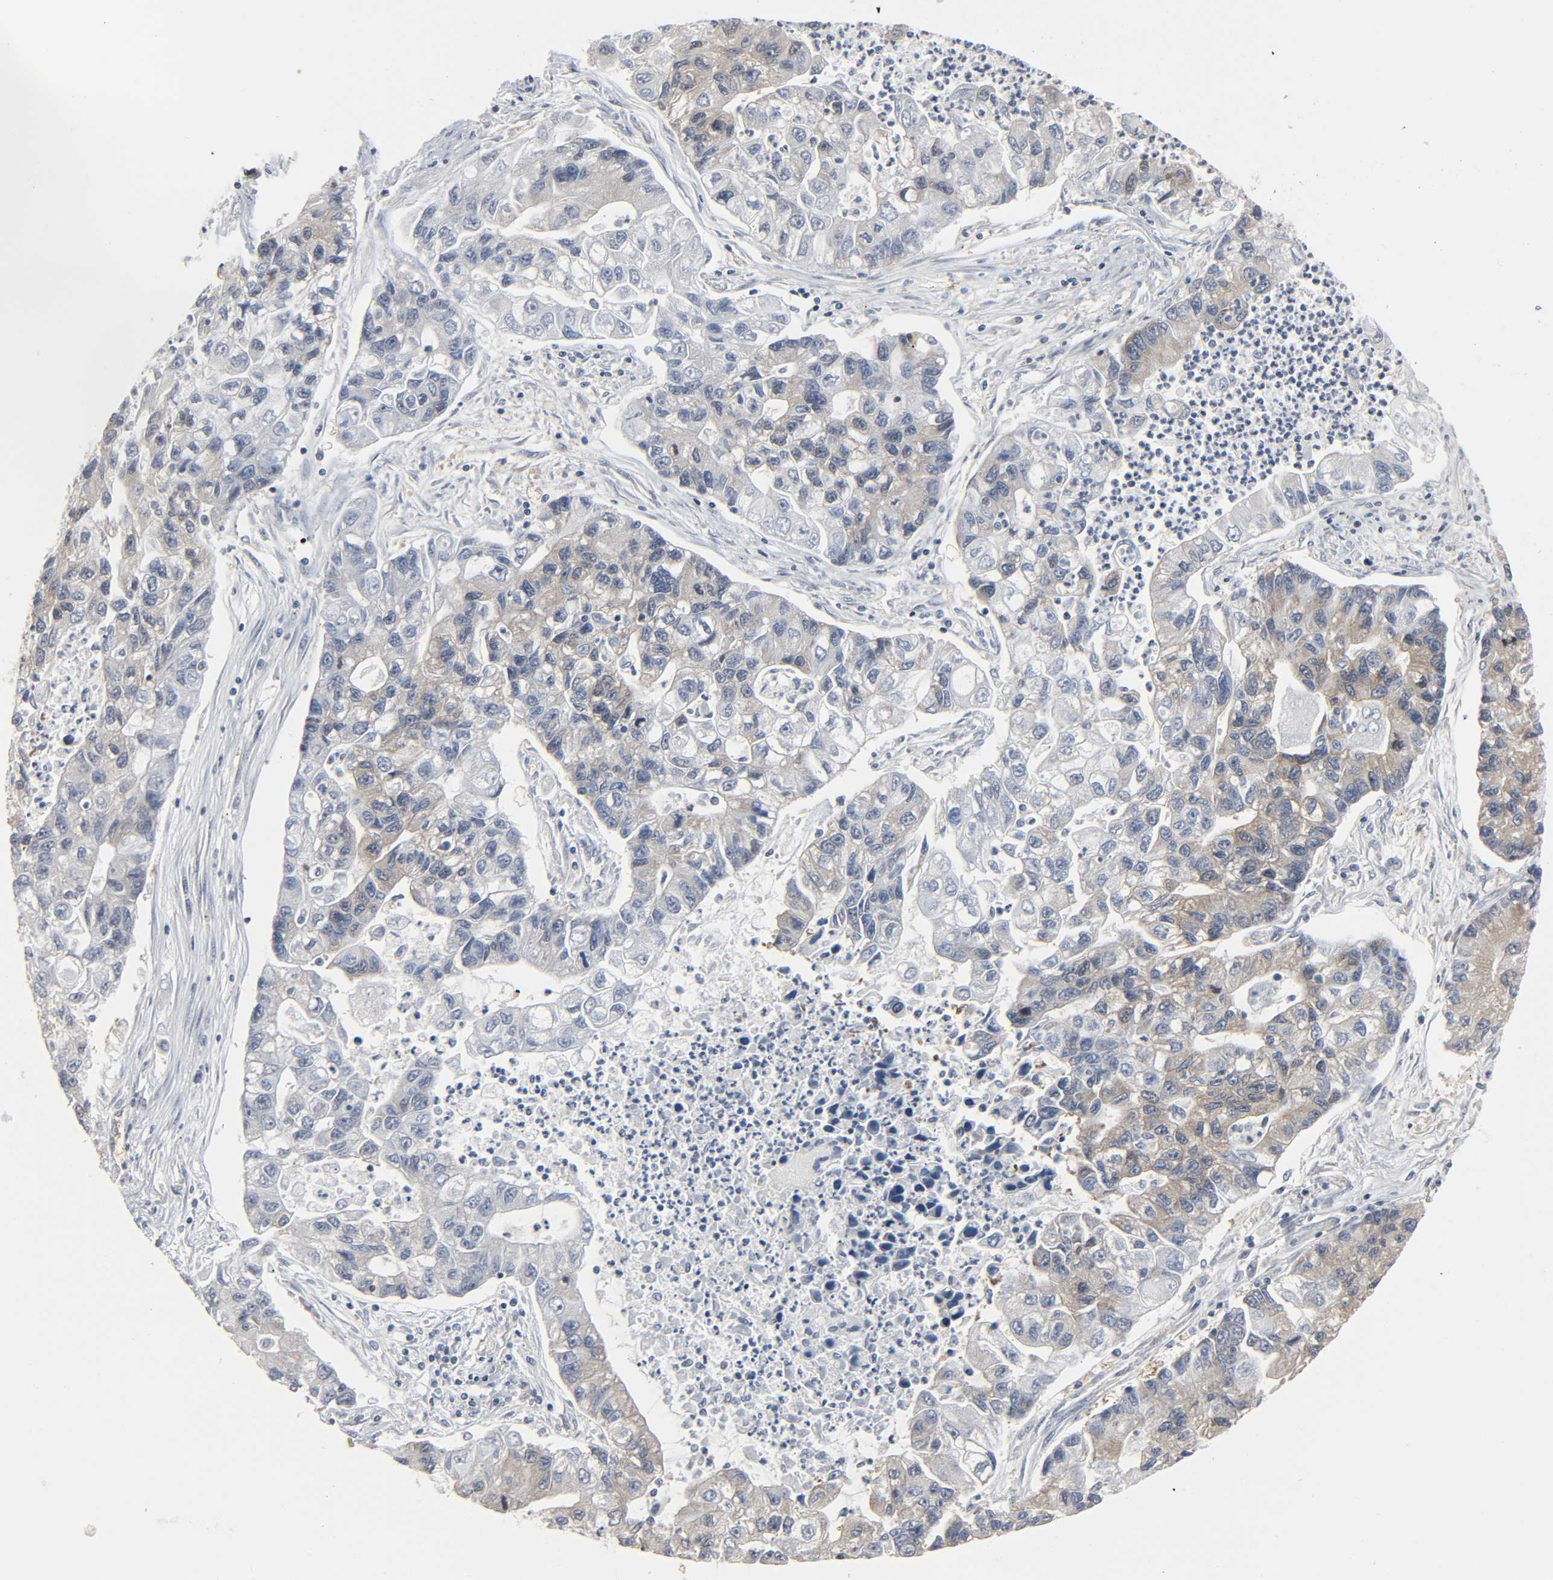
{"staining": {"intensity": "moderate", "quantity": "25%-75%", "location": "cytoplasmic/membranous"}, "tissue": "lung cancer", "cell_type": "Tumor cells", "image_type": "cancer", "snomed": [{"axis": "morphology", "description": "Adenocarcinoma, NOS"}, {"axis": "topography", "description": "Lung"}], "caption": "The photomicrograph demonstrates immunohistochemical staining of lung cancer. There is moderate cytoplasmic/membranous expression is appreciated in approximately 25%-75% of tumor cells. The staining was performed using DAB to visualize the protein expression in brown, while the nuclei were stained in blue with hematoxylin (Magnification: 20x).", "gene": "PLEKHA2", "patient": {"sex": "female", "age": 51}}